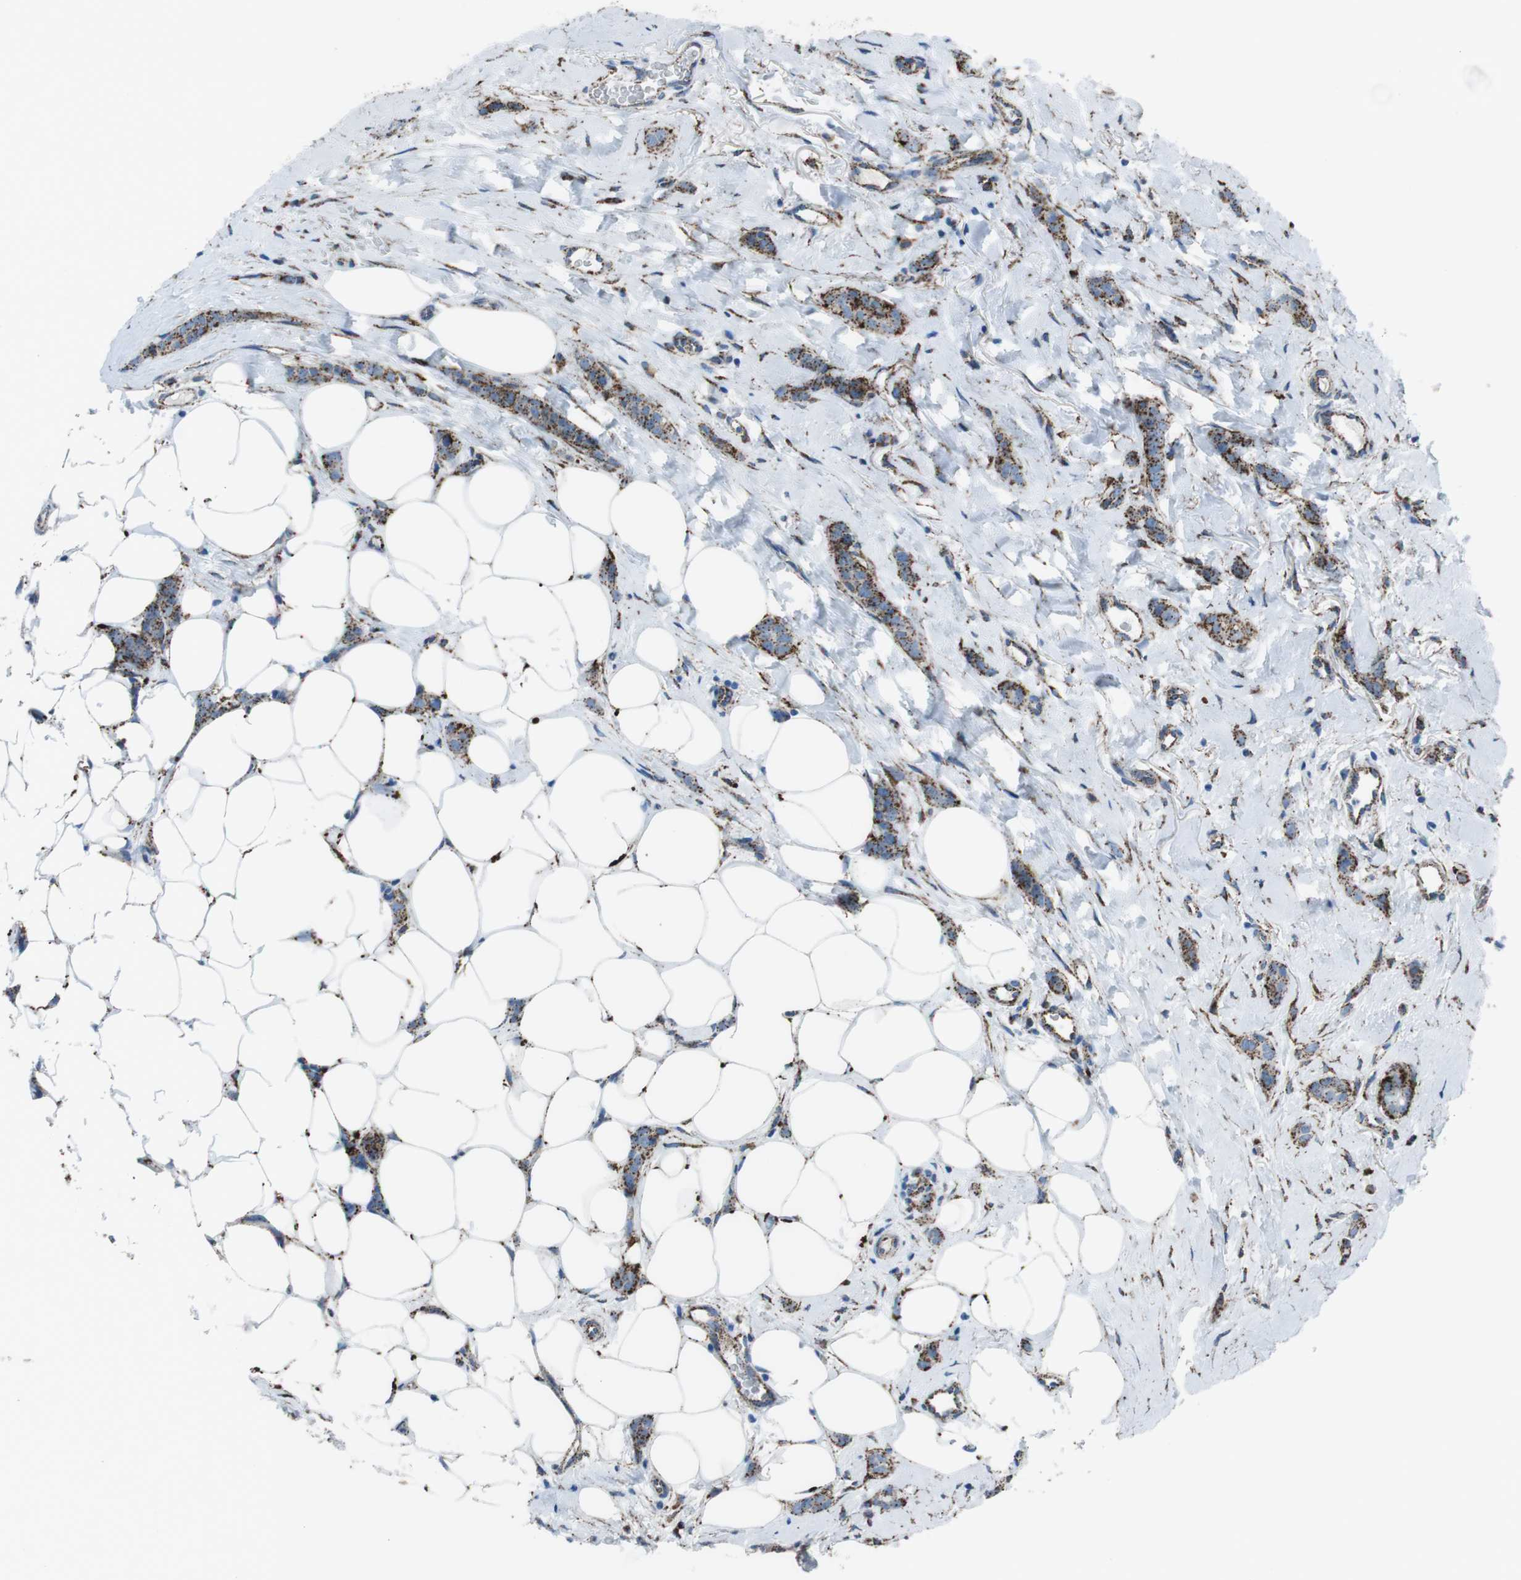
{"staining": {"intensity": "strong", "quantity": ">75%", "location": "cytoplasmic/membranous"}, "tissue": "breast cancer", "cell_type": "Tumor cells", "image_type": "cancer", "snomed": [{"axis": "morphology", "description": "Lobular carcinoma"}, {"axis": "topography", "description": "Skin"}, {"axis": "topography", "description": "Breast"}], "caption": "An immunohistochemistry photomicrograph of tumor tissue is shown. Protein staining in brown shows strong cytoplasmic/membranous positivity in lobular carcinoma (breast) within tumor cells.", "gene": "SCARB2", "patient": {"sex": "female", "age": 46}}